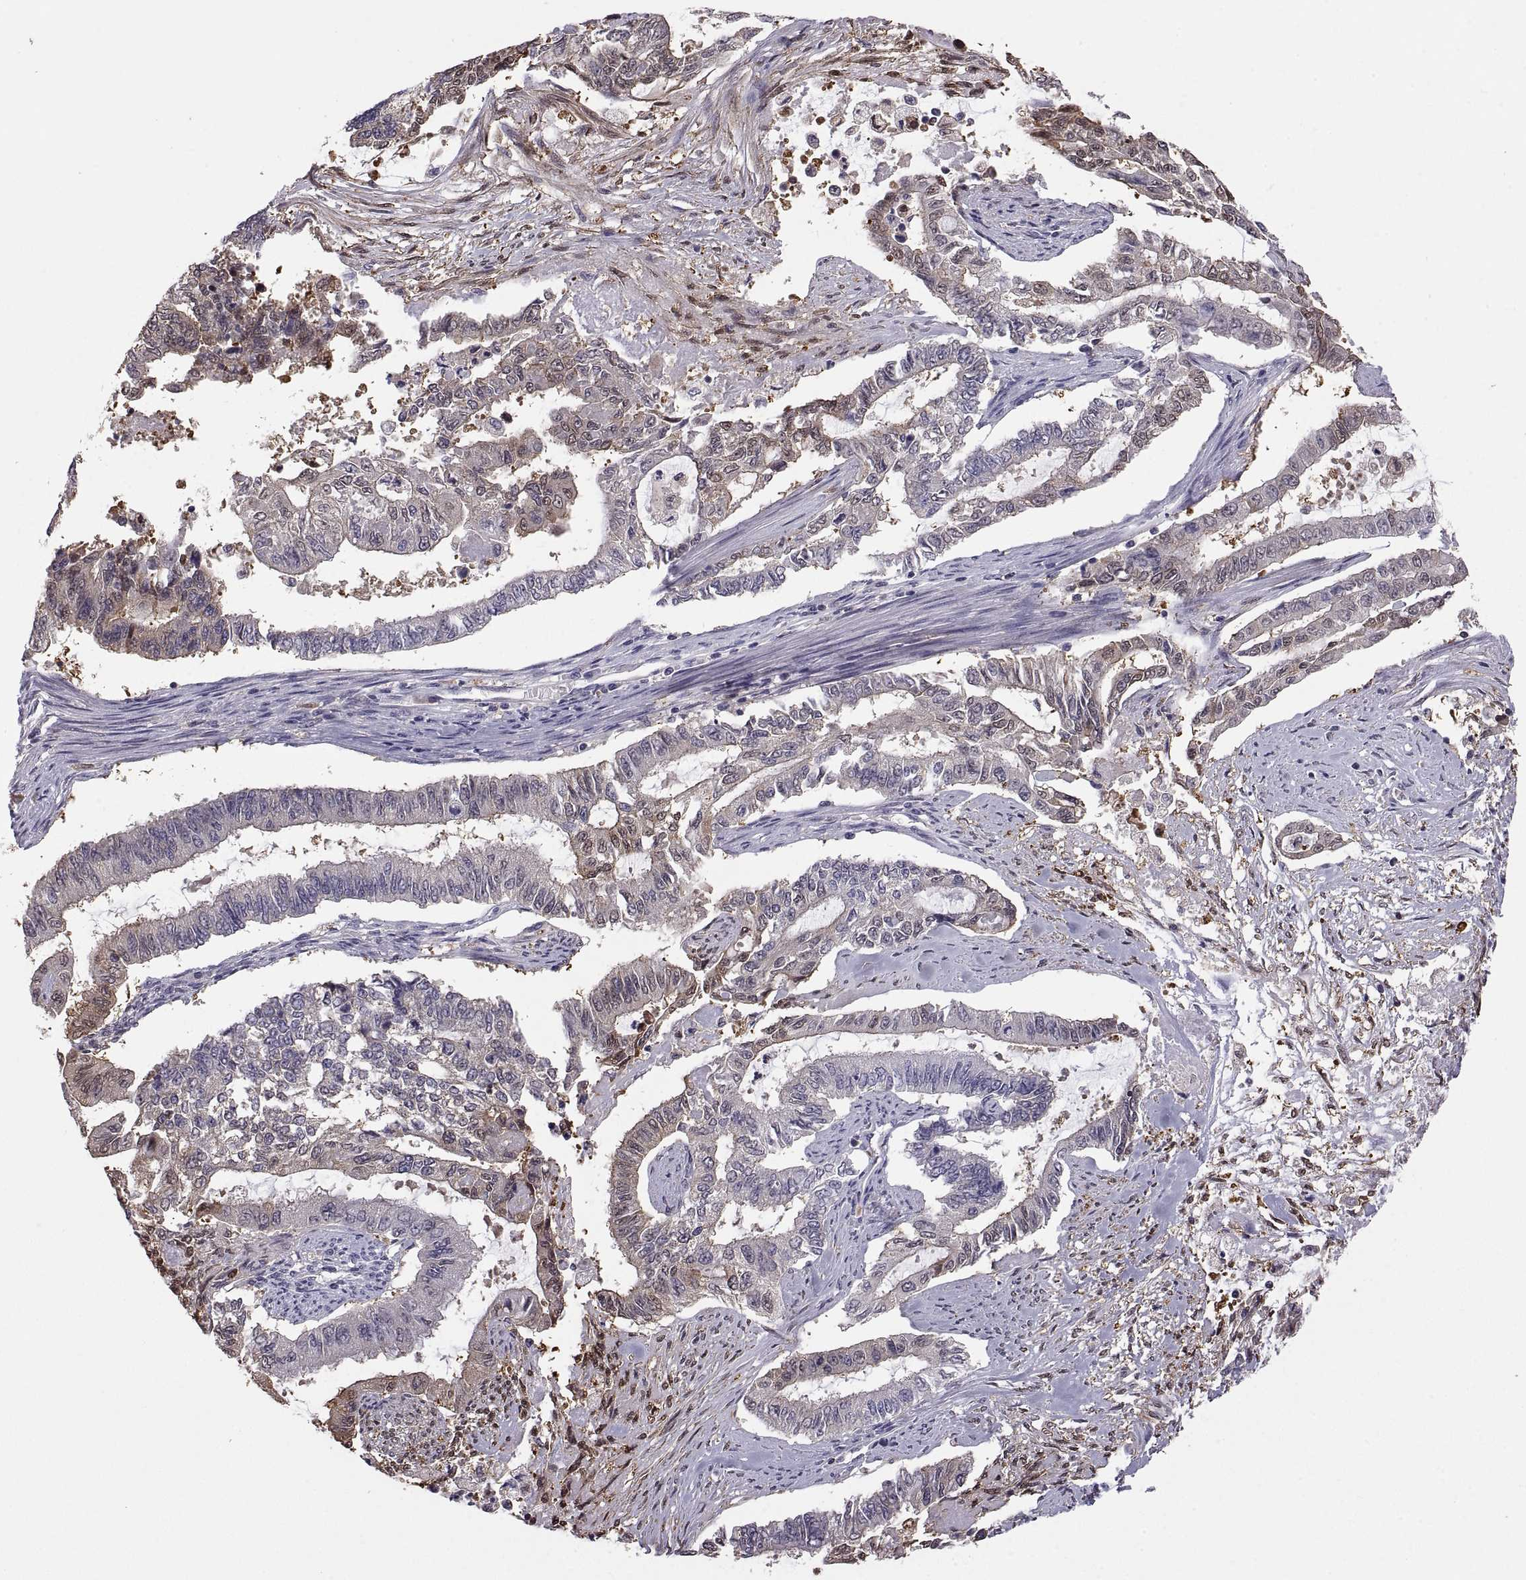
{"staining": {"intensity": "moderate", "quantity": "<25%", "location": "cytoplasmic/membranous"}, "tissue": "endometrial cancer", "cell_type": "Tumor cells", "image_type": "cancer", "snomed": [{"axis": "morphology", "description": "Adenocarcinoma, NOS"}, {"axis": "topography", "description": "Uterus"}], "caption": "A micrograph of endometrial adenocarcinoma stained for a protein exhibits moderate cytoplasmic/membranous brown staining in tumor cells.", "gene": "FGF9", "patient": {"sex": "female", "age": 59}}